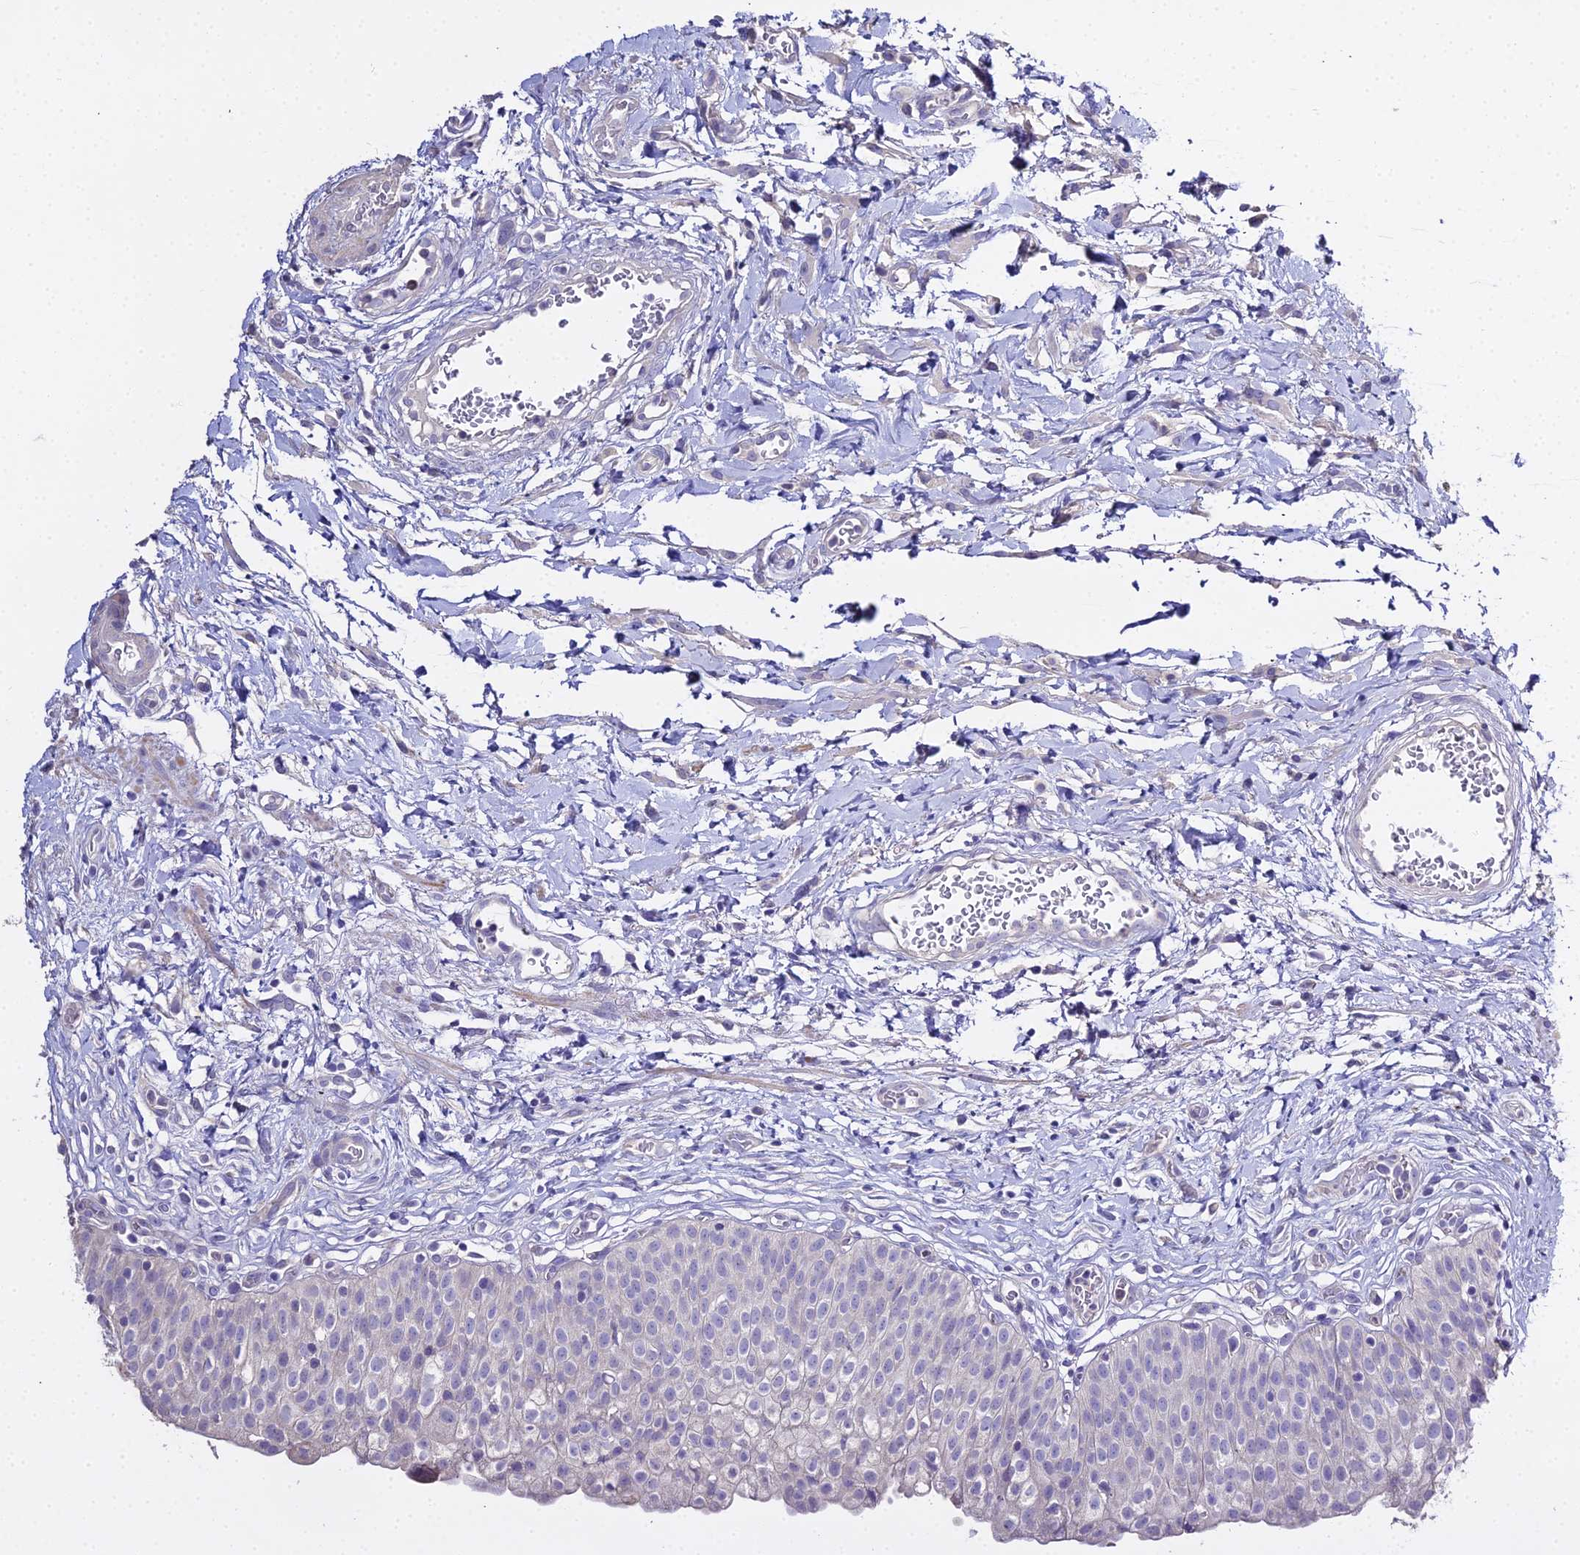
{"staining": {"intensity": "negative", "quantity": "none", "location": "none"}, "tissue": "urinary bladder", "cell_type": "Urothelial cells", "image_type": "normal", "snomed": [{"axis": "morphology", "description": "Normal tissue, NOS"}, {"axis": "topography", "description": "Urinary bladder"}], "caption": "Immunohistochemistry (IHC) of normal urinary bladder displays no positivity in urothelial cells.", "gene": "GLYAT", "patient": {"sex": "male", "age": 55}}